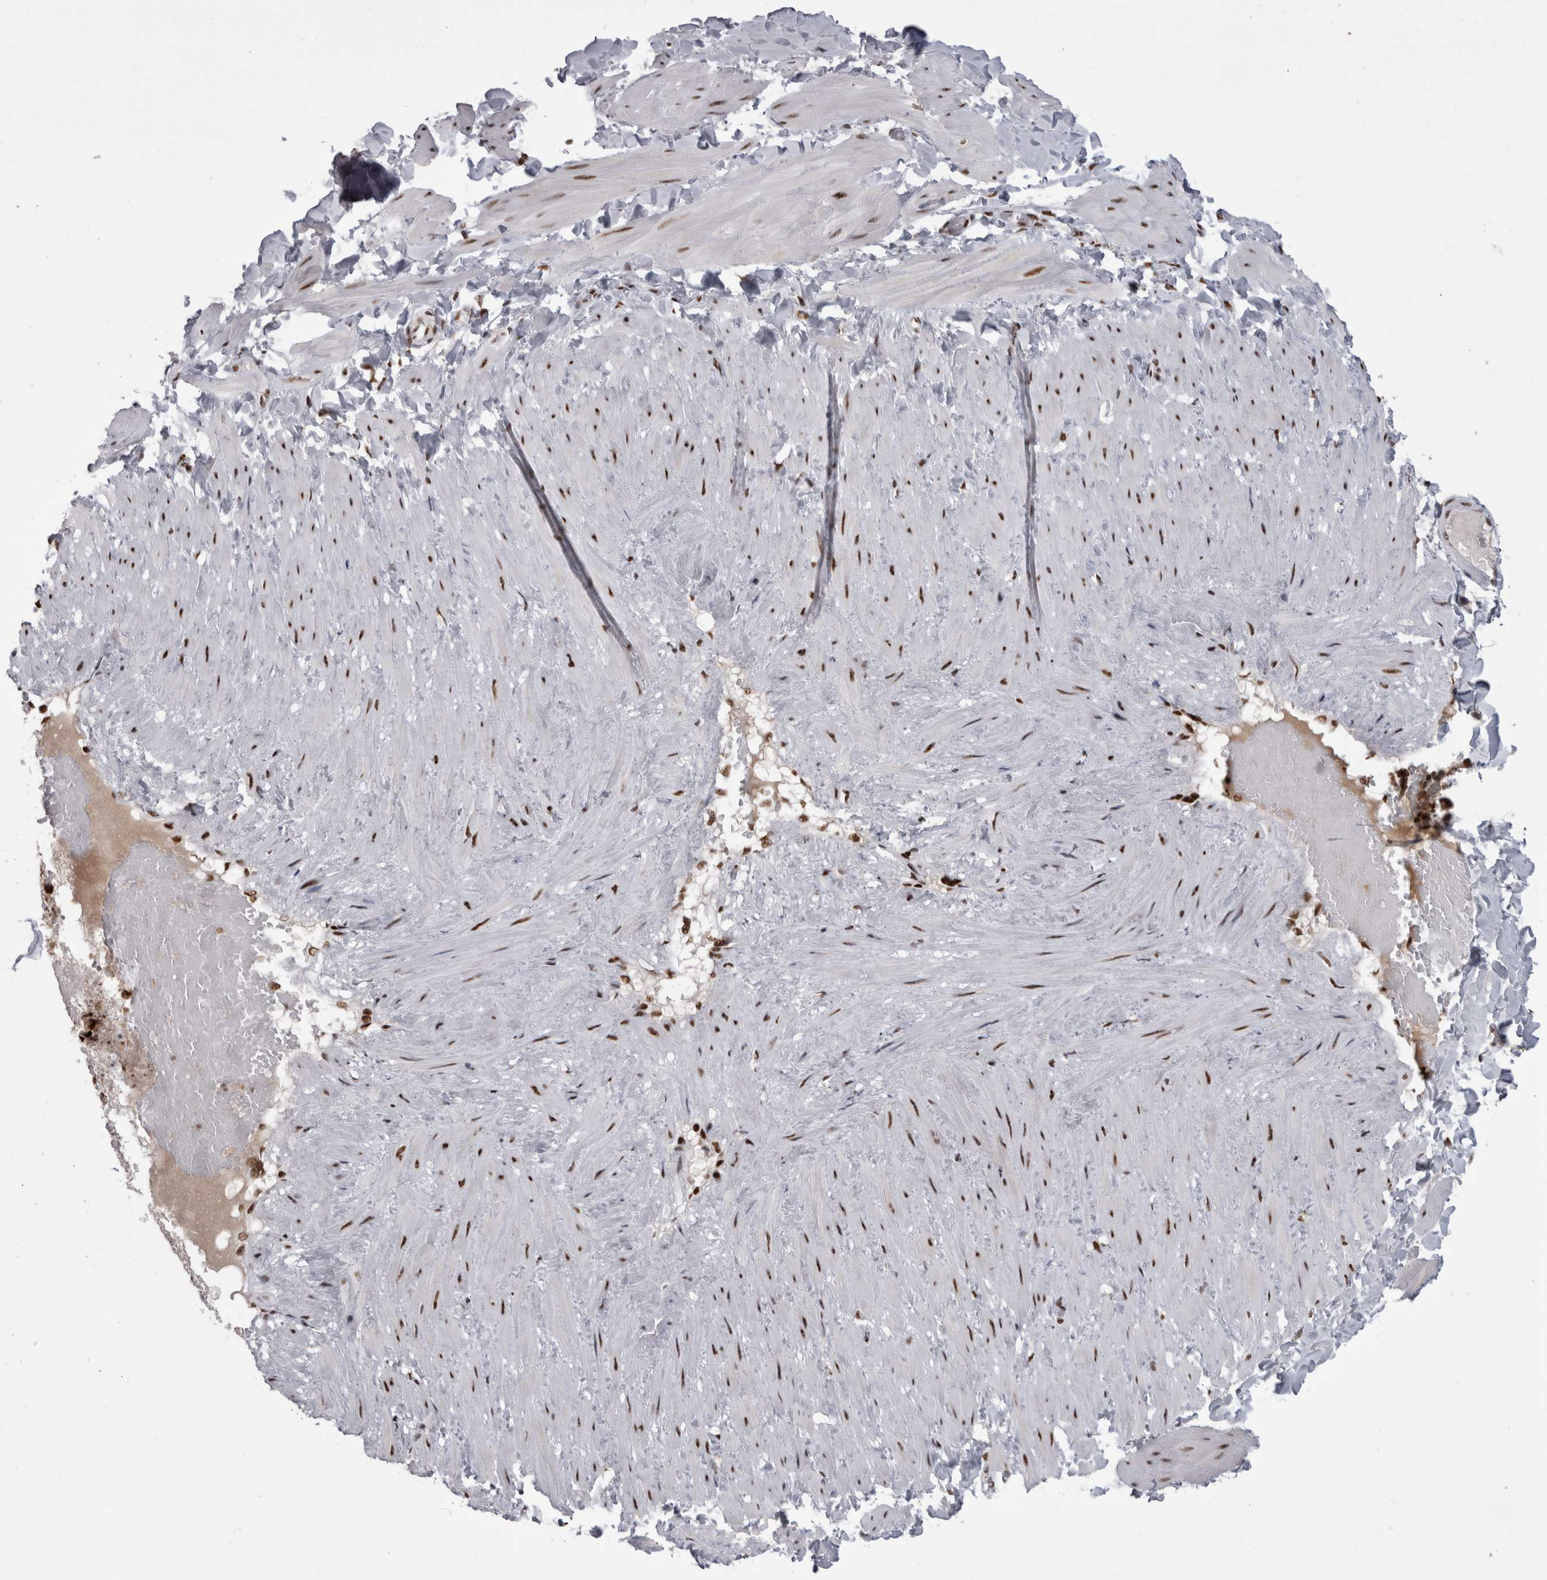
{"staining": {"intensity": "moderate", "quantity": ">75%", "location": "cytoplasmic/membranous"}, "tissue": "soft tissue", "cell_type": "Fibroblasts", "image_type": "normal", "snomed": [{"axis": "morphology", "description": "Normal tissue, NOS"}, {"axis": "topography", "description": "Adipose tissue"}, {"axis": "topography", "description": "Vascular tissue"}, {"axis": "topography", "description": "Peripheral nerve tissue"}], "caption": "Soft tissue stained for a protein exhibits moderate cytoplasmic/membranous positivity in fibroblasts. The staining was performed using DAB, with brown indicating positive protein expression. Nuclei are stained blue with hematoxylin.", "gene": "SNRNP40", "patient": {"sex": "male", "age": 25}}